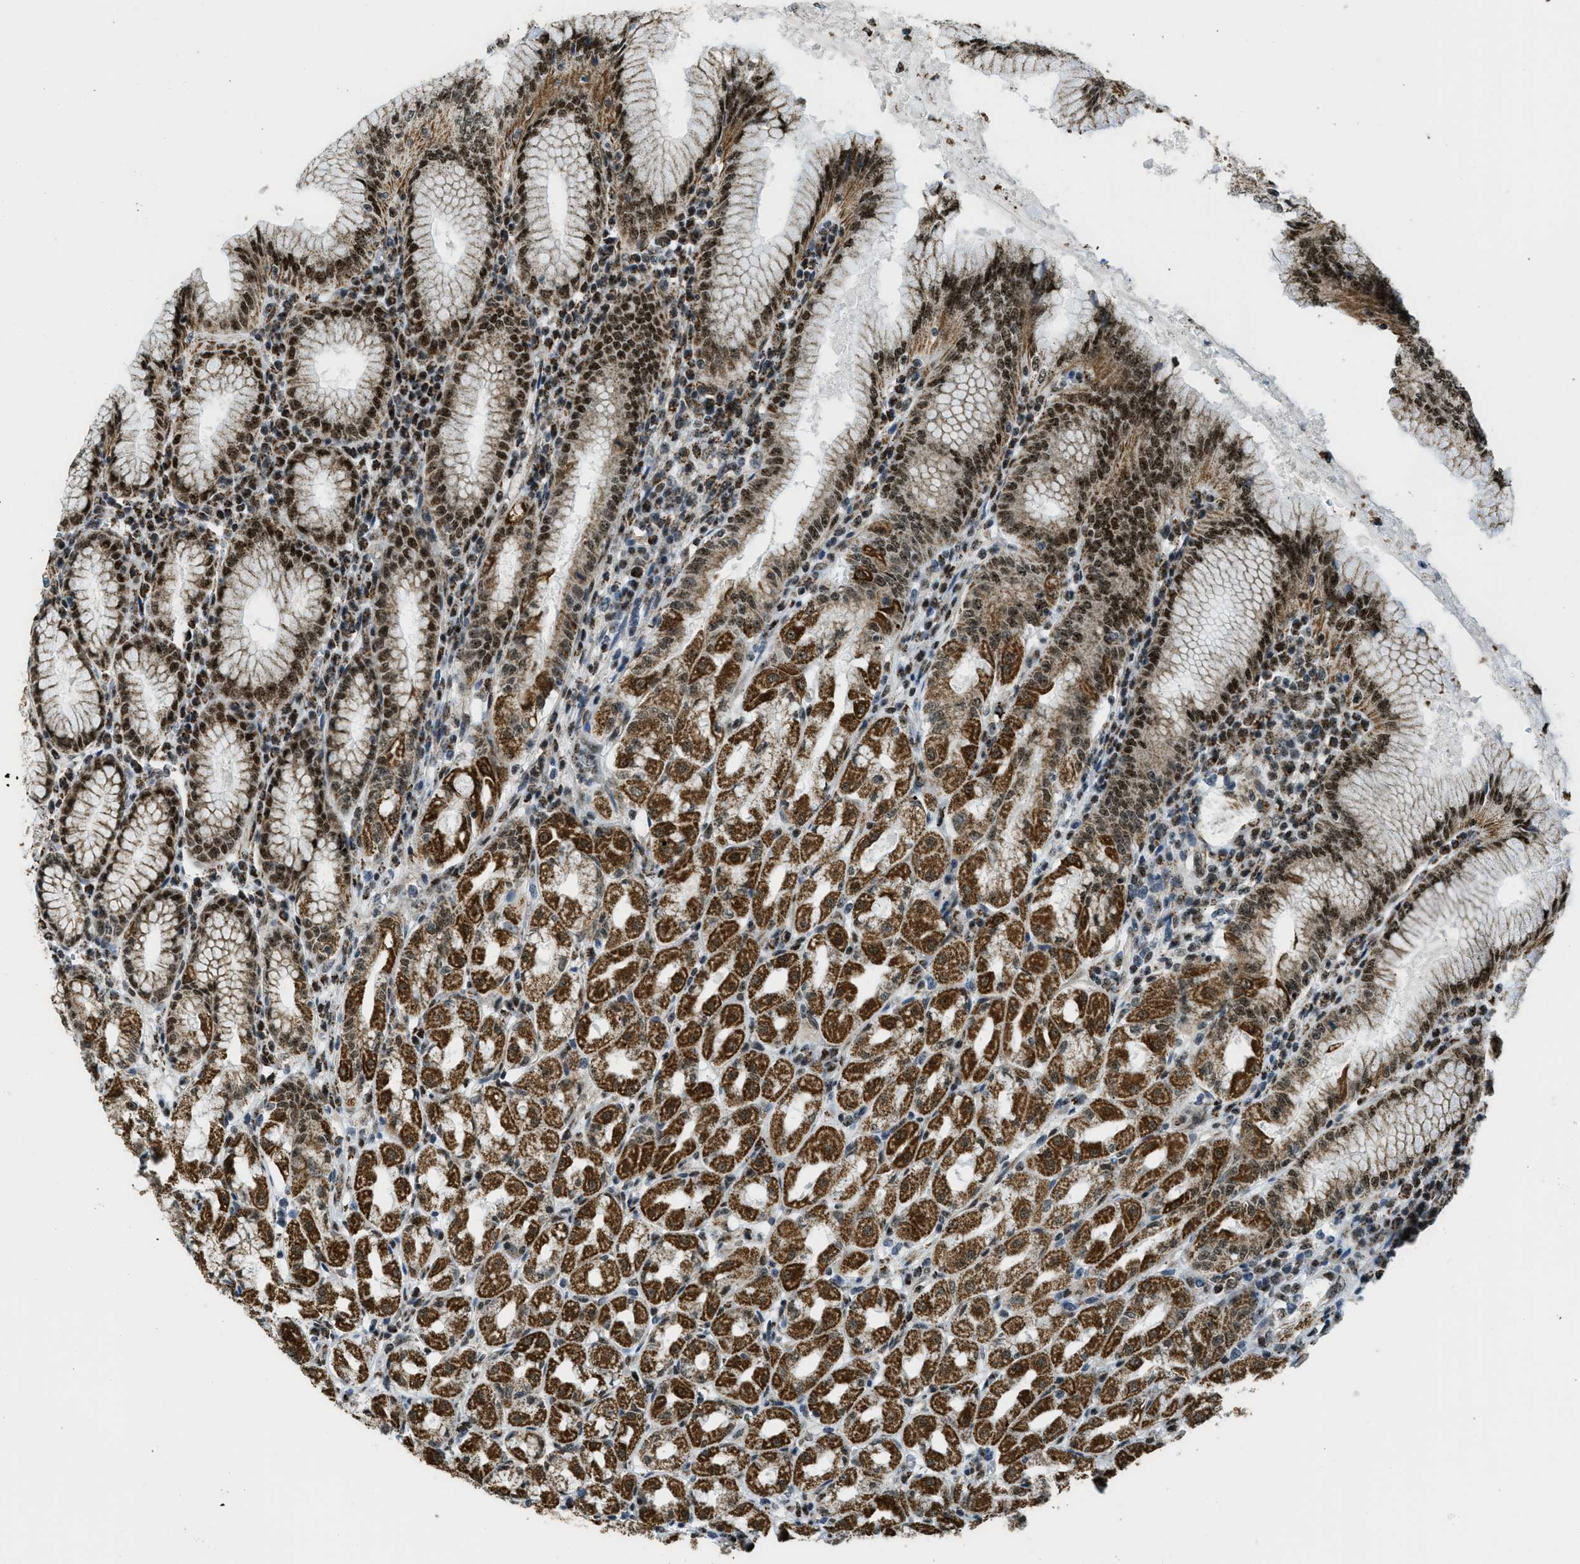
{"staining": {"intensity": "strong", "quantity": ">75%", "location": "cytoplasmic/membranous,nuclear"}, "tissue": "stomach", "cell_type": "Glandular cells", "image_type": "normal", "snomed": [{"axis": "morphology", "description": "Normal tissue, NOS"}, {"axis": "topography", "description": "Stomach"}, {"axis": "topography", "description": "Stomach, lower"}], "caption": "Immunohistochemical staining of normal human stomach reveals >75% levels of strong cytoplasmic/membranous,nuclear protein expression in approximately >75% of glandular cells.", "gene": "SP100", "patient": {"sex": "female", "age": 56}}